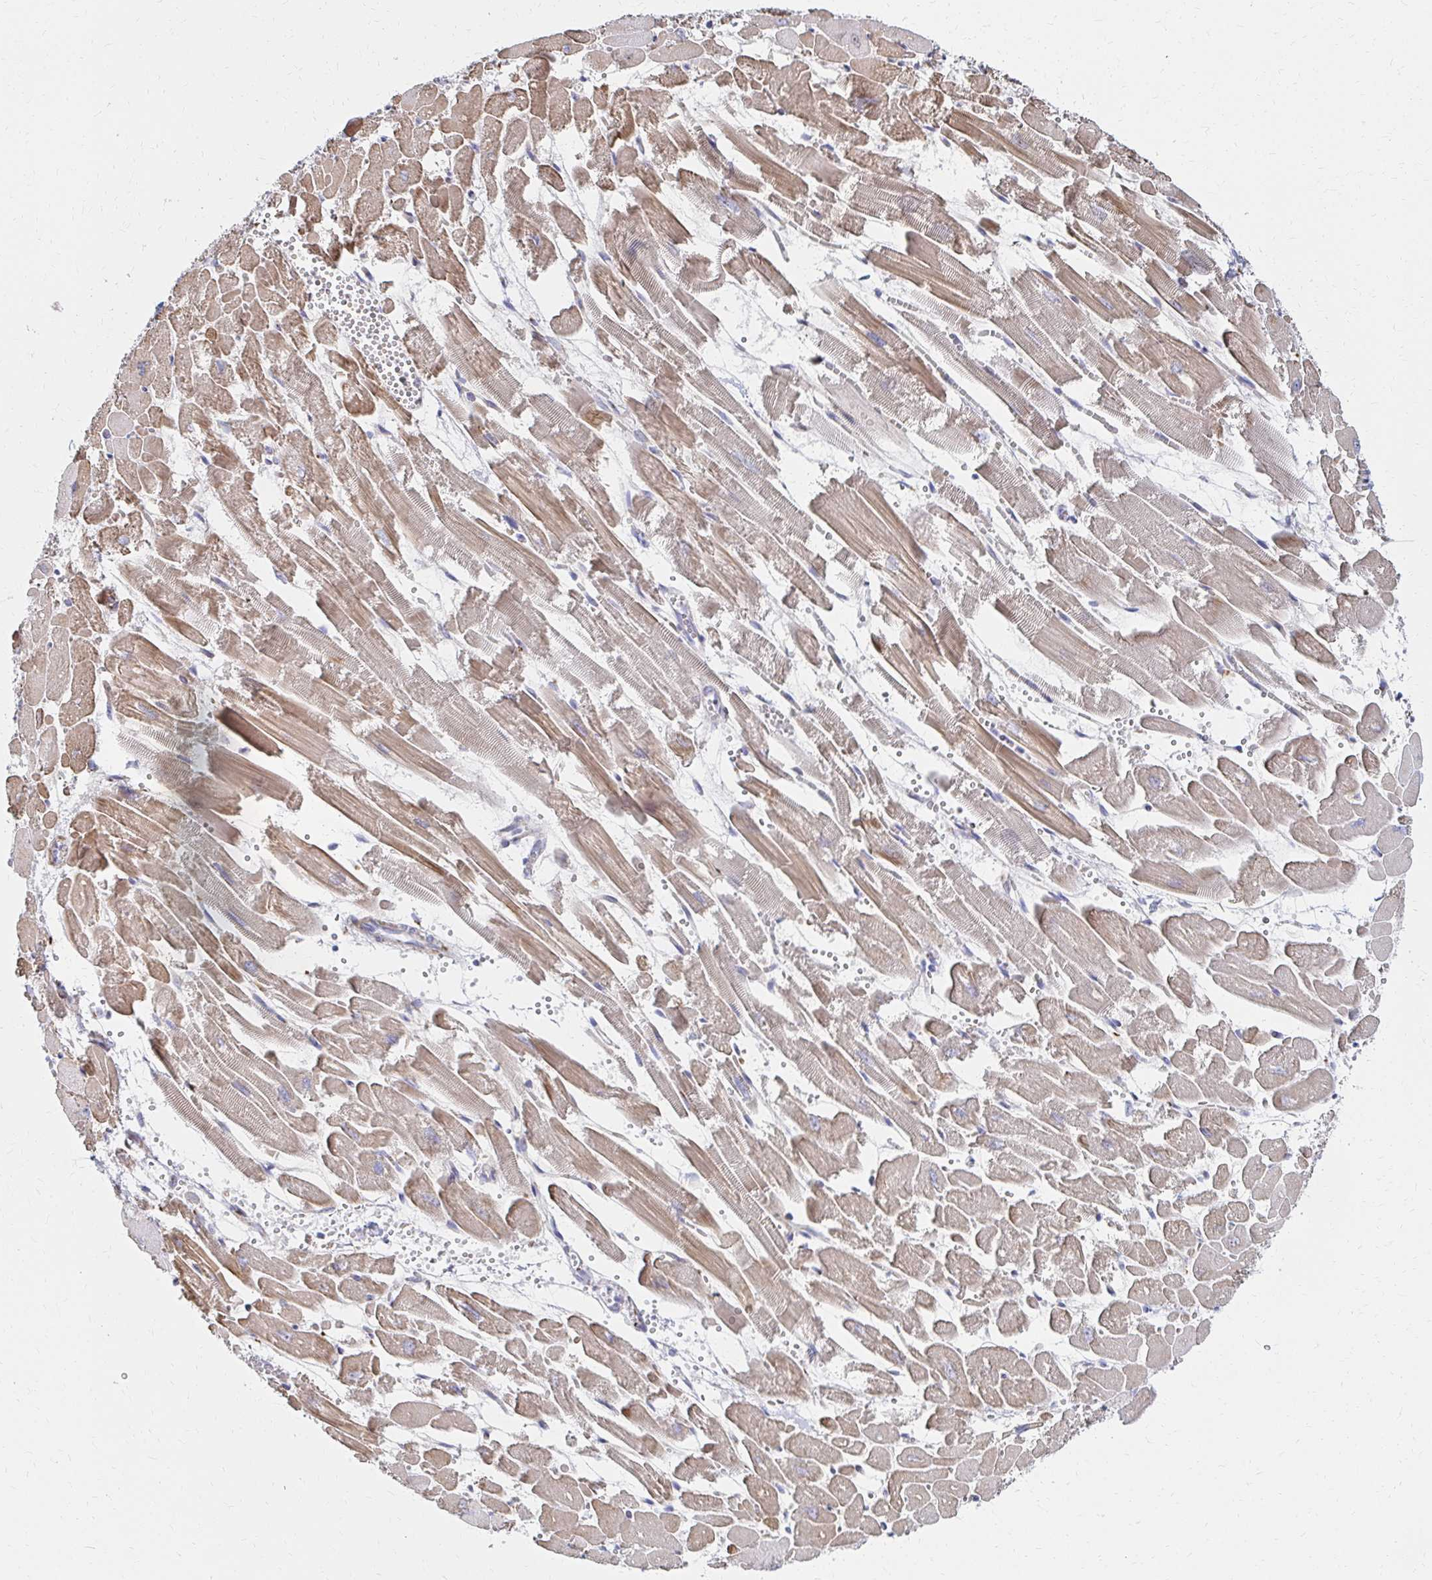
{"staining": {"intensity": "moderate", "quantity": ">75%", "location": "cytoplasmic/membranous"}, "tissue": "heart muscle", "cell_type": "Cardiomyocytes", "image_type": "normal", "snomed": [{"axis": "morphology", "description": "Normal tissue, NOS"}, {"axis": "topography", "description": "Heart"}], "caption": "Moderate cytoplasmic/membranous expression is seen in approximately >75% of cardiomyocytes in benign heart muscle. Nuclei are stained in blue.", "gene": "MAN1A1", "patient": {"sex": "female", "age": 52}}